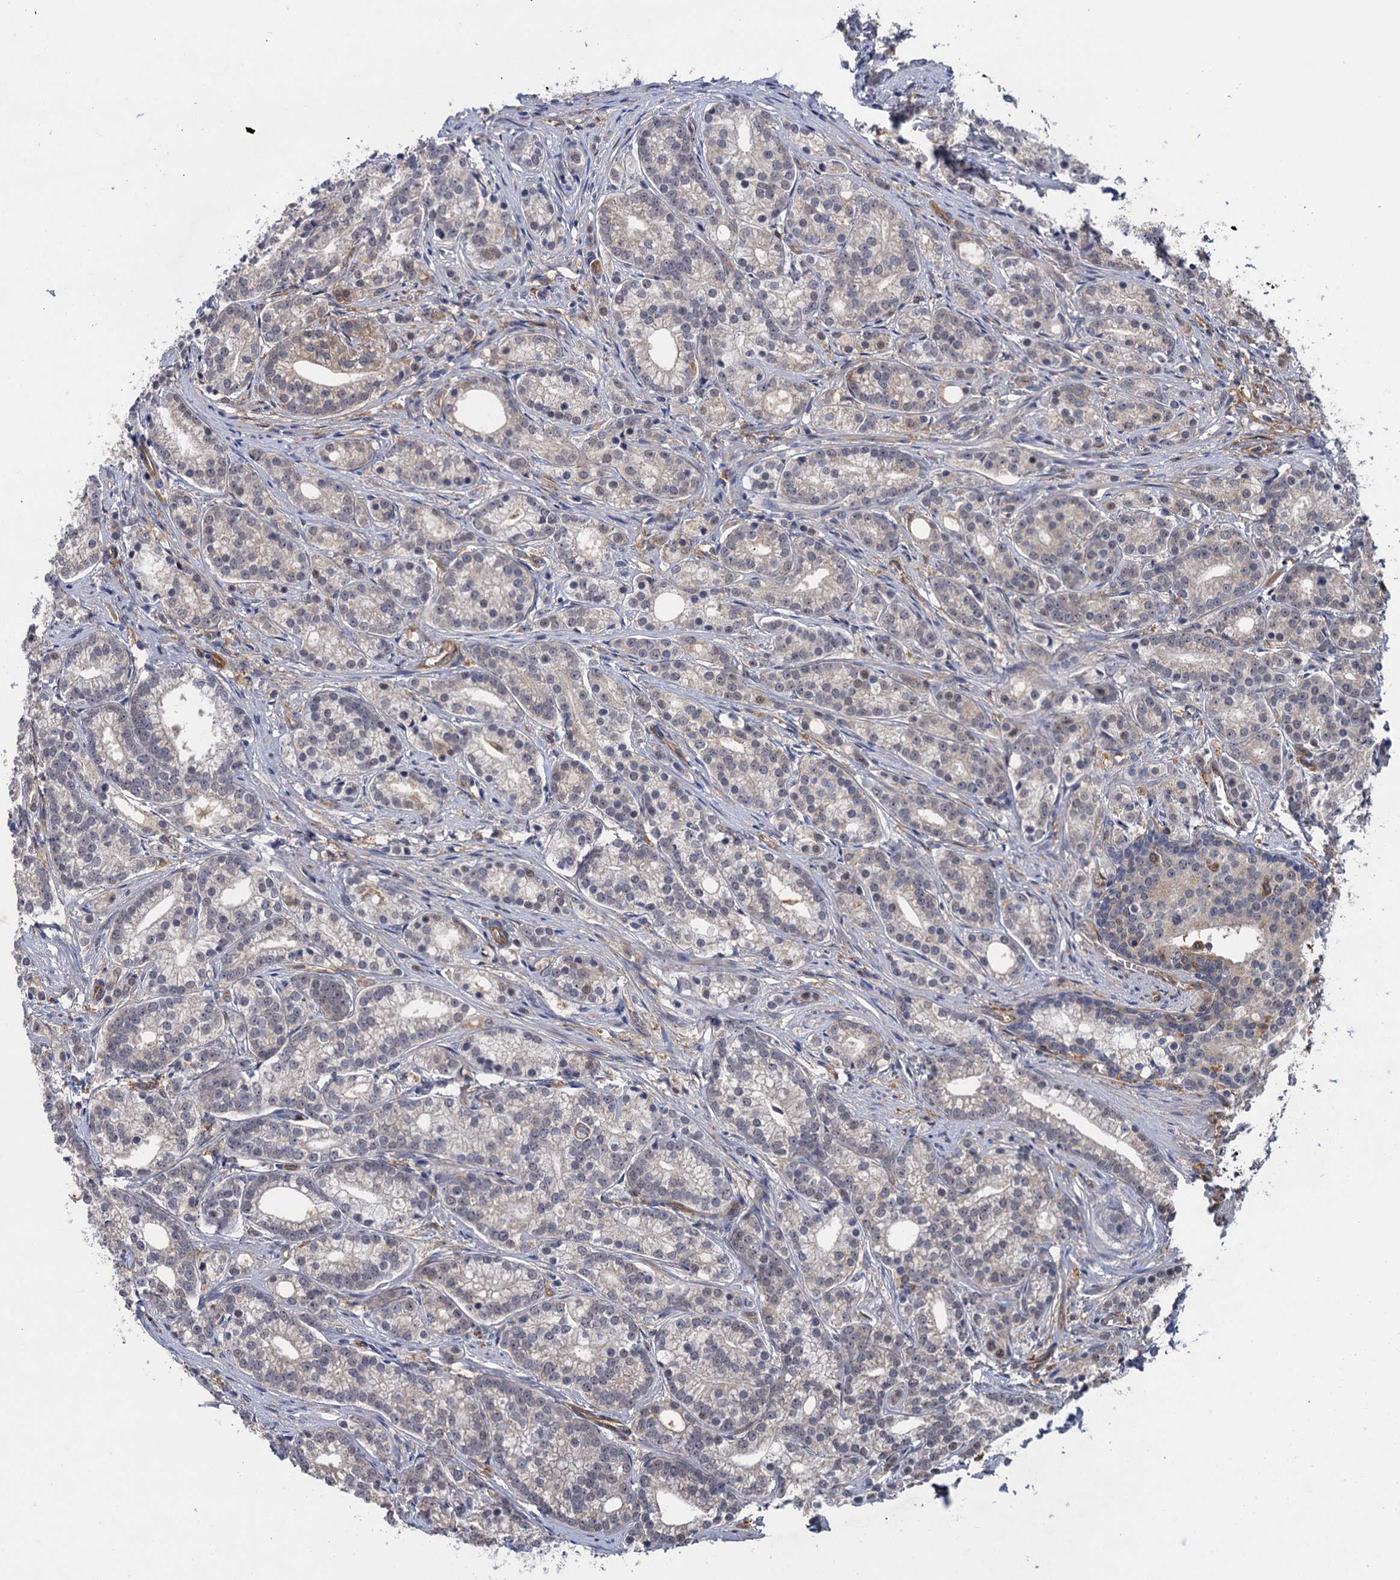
{"staining": {"intensity": "weak", "quantity": "<25%", "location": "cytoplasmic/membranous"}, "tissue": "prostate cancer", "cell_type": "Tumor cells", "image_type": "cancer", "snomed": [{"axis": "morphology", "description": "Adenocarcinoma, Low grade"}, {"axis": "topography", "description": "Prostate"}], "caption": "Immunohistochemistry of prostate cancer demonstrates no expression in tumor cells.", "gene": "NEK8", "patient": {"sex": "male", "age": 71}}